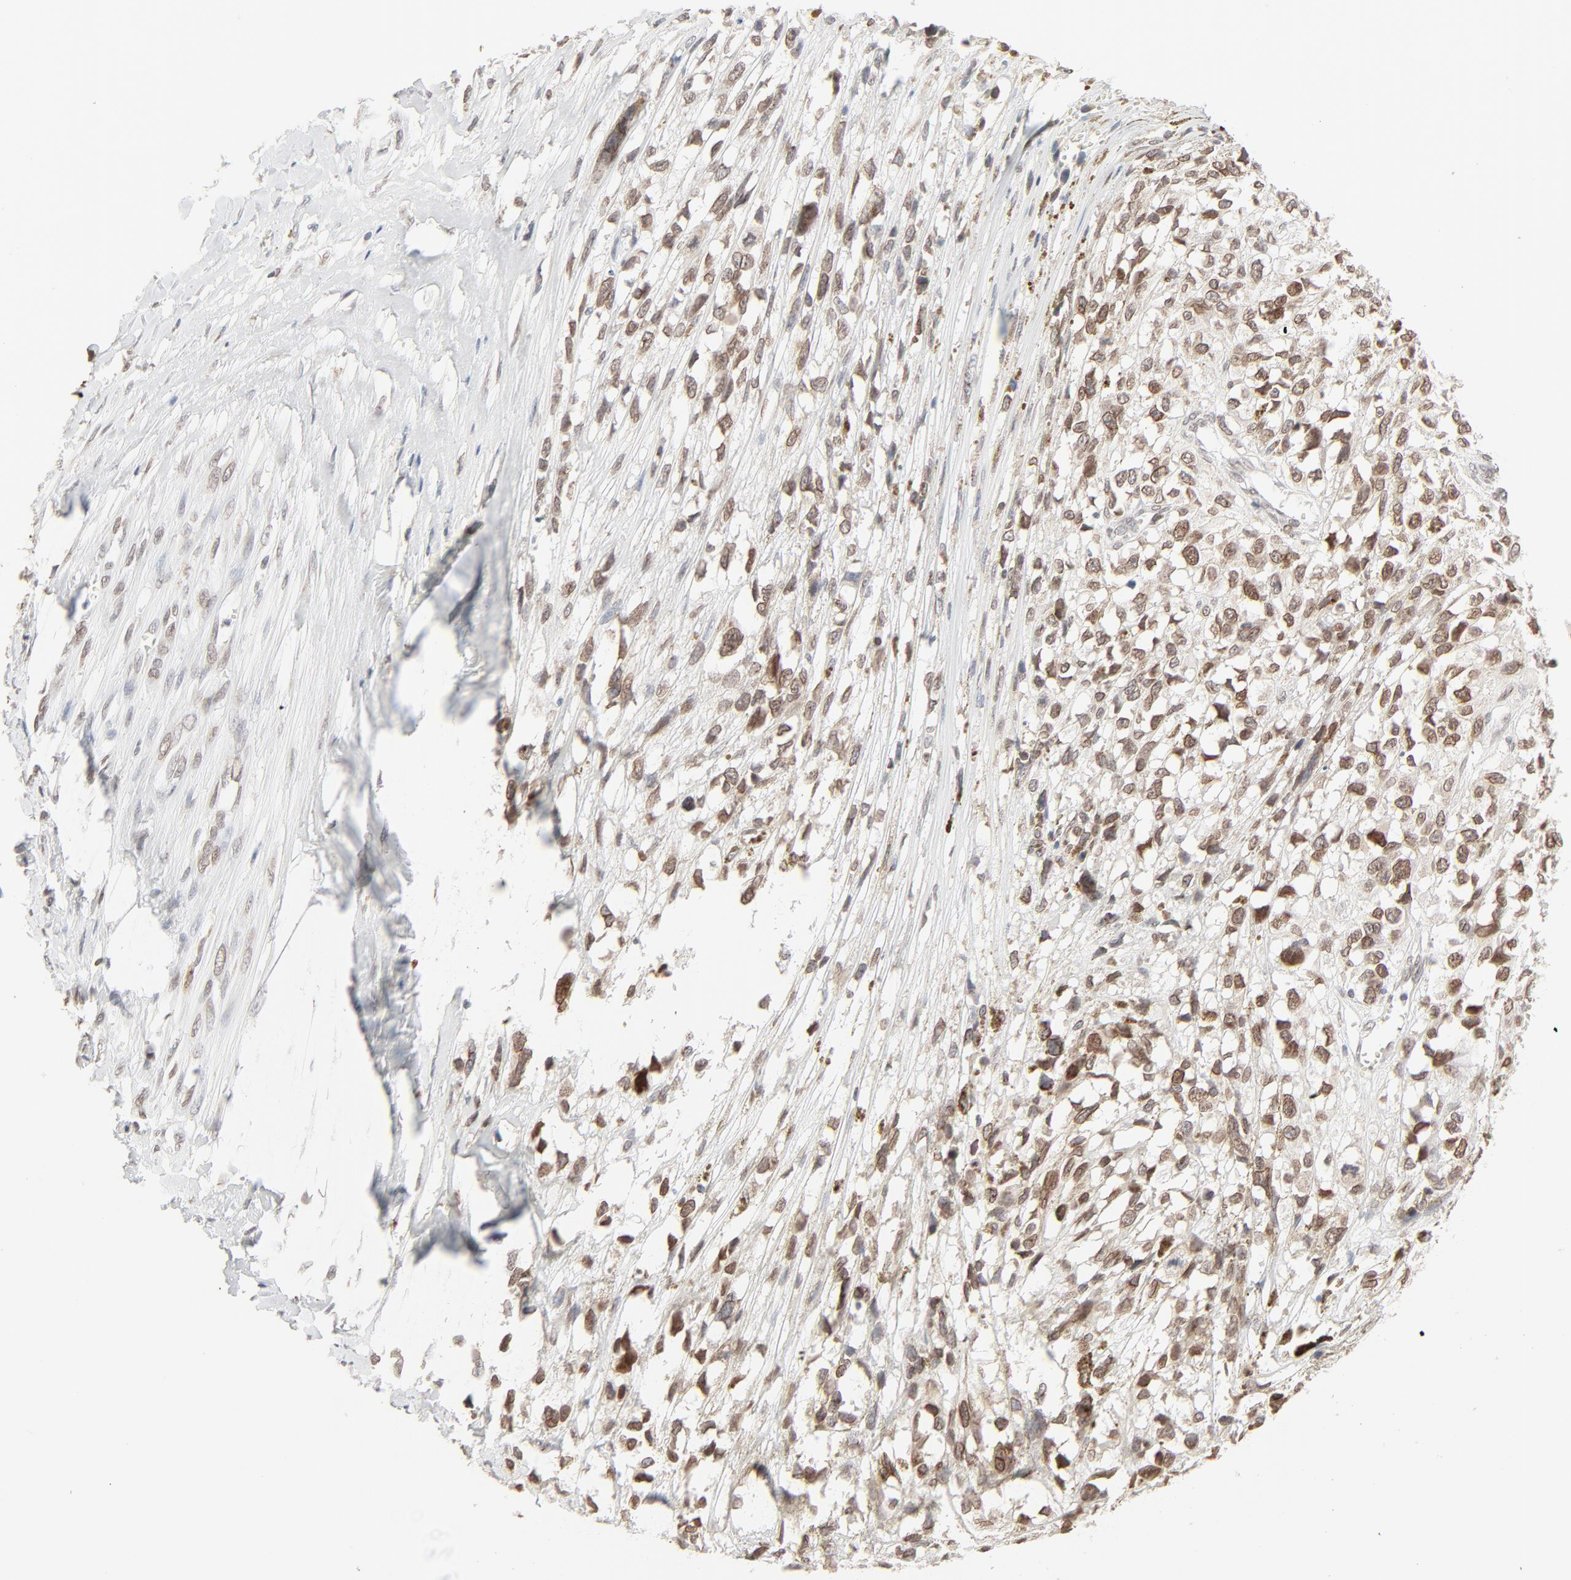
{"staining": {"intensity": "moderate", "quantity": ">75%", "location": "cytoplasmic/membranous,nuclear"}, "tissue": "melanoma", "cell_type": "Tumor cells", "image_type": "cancer", "snomed": [{"axis": "morphology", "description": "Malignant melanoma, Metastatic site"}, {"axis": "topography", "description": "Lymph node"}], "caption": "IHC micrograph of malignant melanoma (metastatic site) stained for a protein (brown), which reveals medium levels of moderate cytoplasmic/membranous and nuclear expression in about >75% of tumor cells.", "gene": "MAD1L1", "patient": {"sex": "male", "age": 59}}